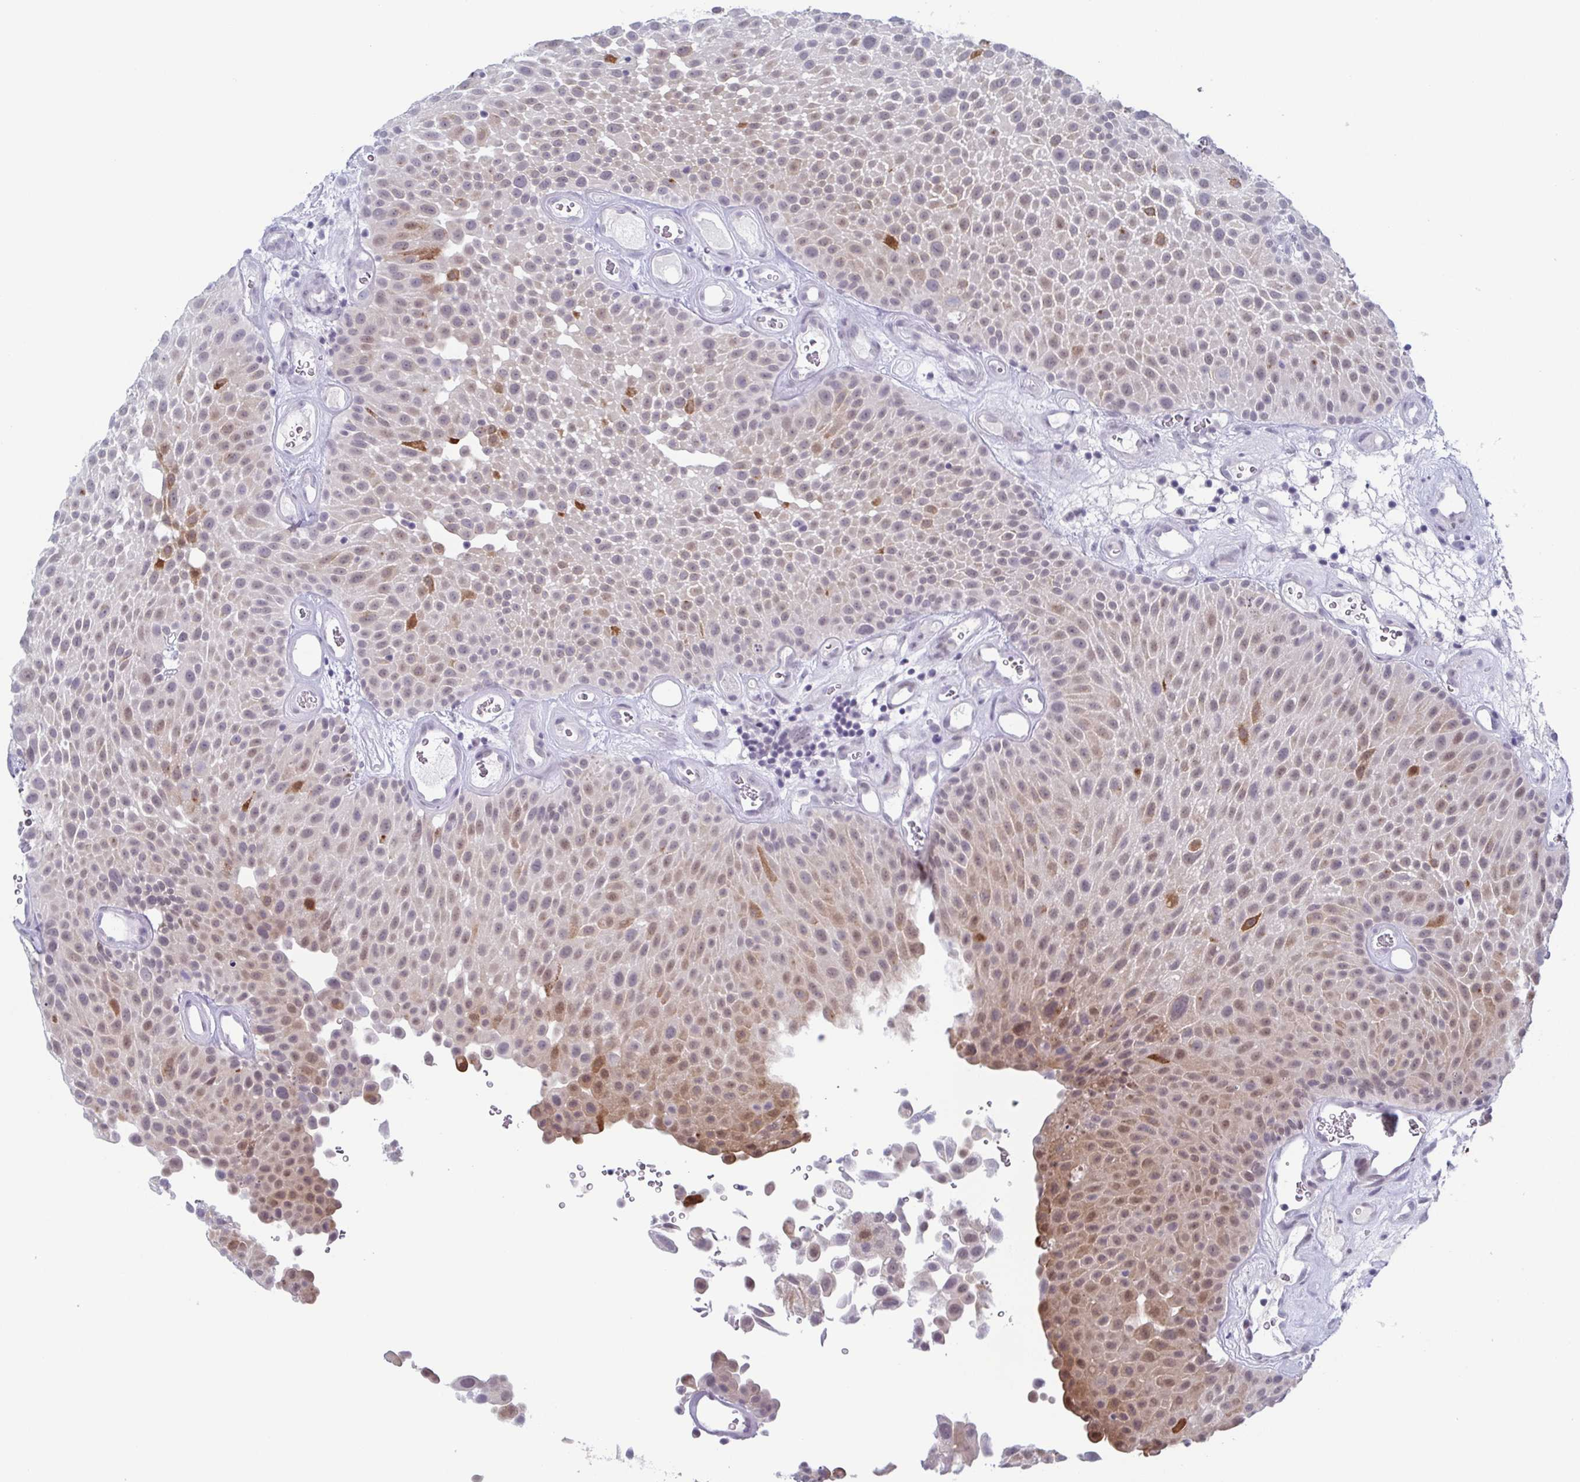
{"staining": {"intensity": "weak", "quantity": "25%-75%", "location": "cytoplasmic/membranous"}, "tissue": "urothelial cancer", "cell_type": "Tumor cells", "image_type": "cancer", "snomed": [{"axis": "morphology", "description": "Urothelial carcinoma, Low grade"}, {"axis": "topography", "description": "Urinary bladder"}], "caption": "This photomicrograph exhibits immunohistochemistry (IHC) staining of human urothelial carcinoma (low-grade), with low weak cytoplasmic/membranous expression in about 25%-75% of tumor cells.", "gene": "ZFP64", "patient": {"sex": "male", "age": 72}}